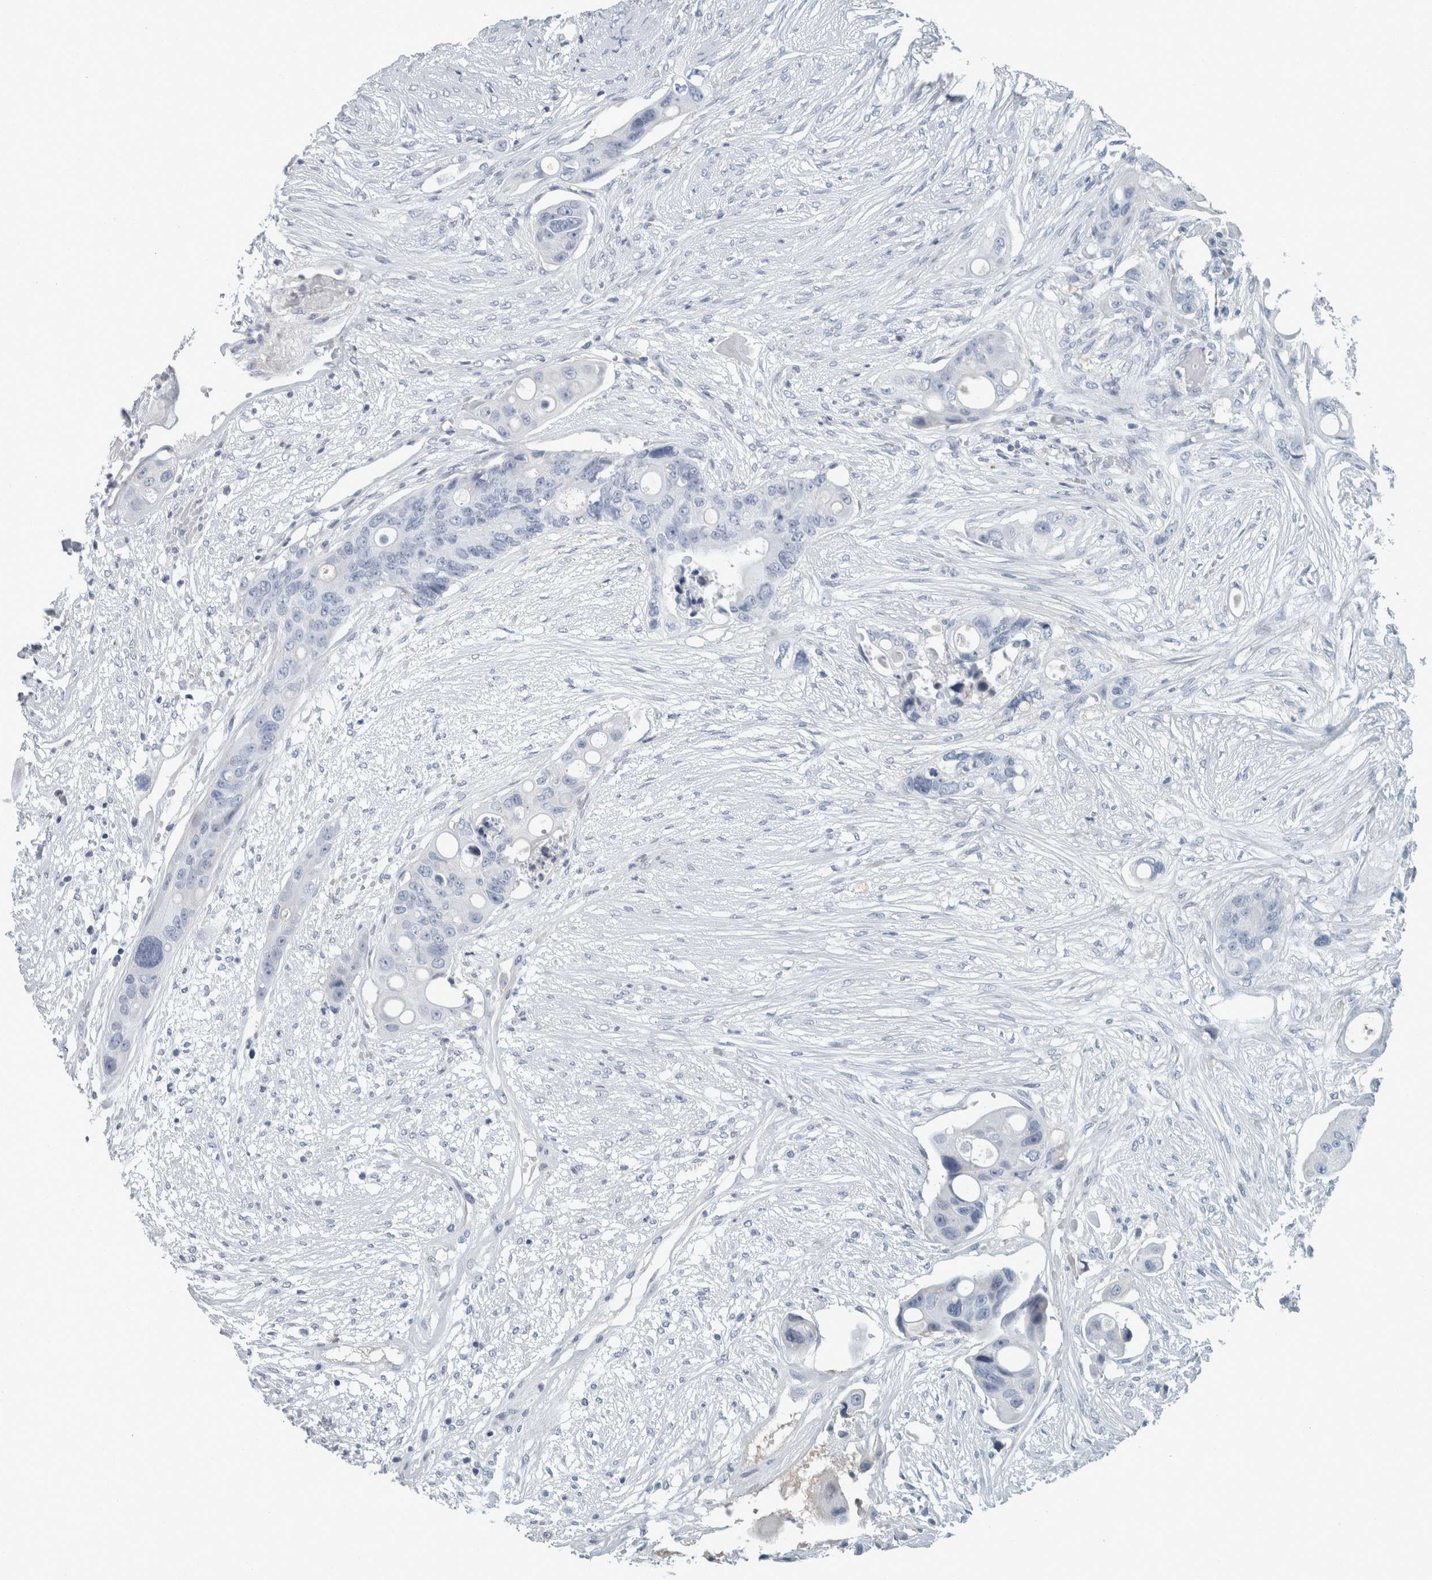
{"staining": {"intensity": "negative", "quantity": "none", "location": "none"}, "tissue": "colorectal cancer", "cell_type": "Tumor cells", "image_type": "cancer", "snomed": [{"axis": "morphology", "description": "Adenocarcinoma, NOS"}, {"axis": "topography", "description": "Colon"}], "caption": "This is an immunohistochemistry (IHC) histopathology image of colorectal adenocarcinoma. There is no staining in tumor cells.", "gene": "CHL1", "patient": {"sex": "female", "age": 57}}